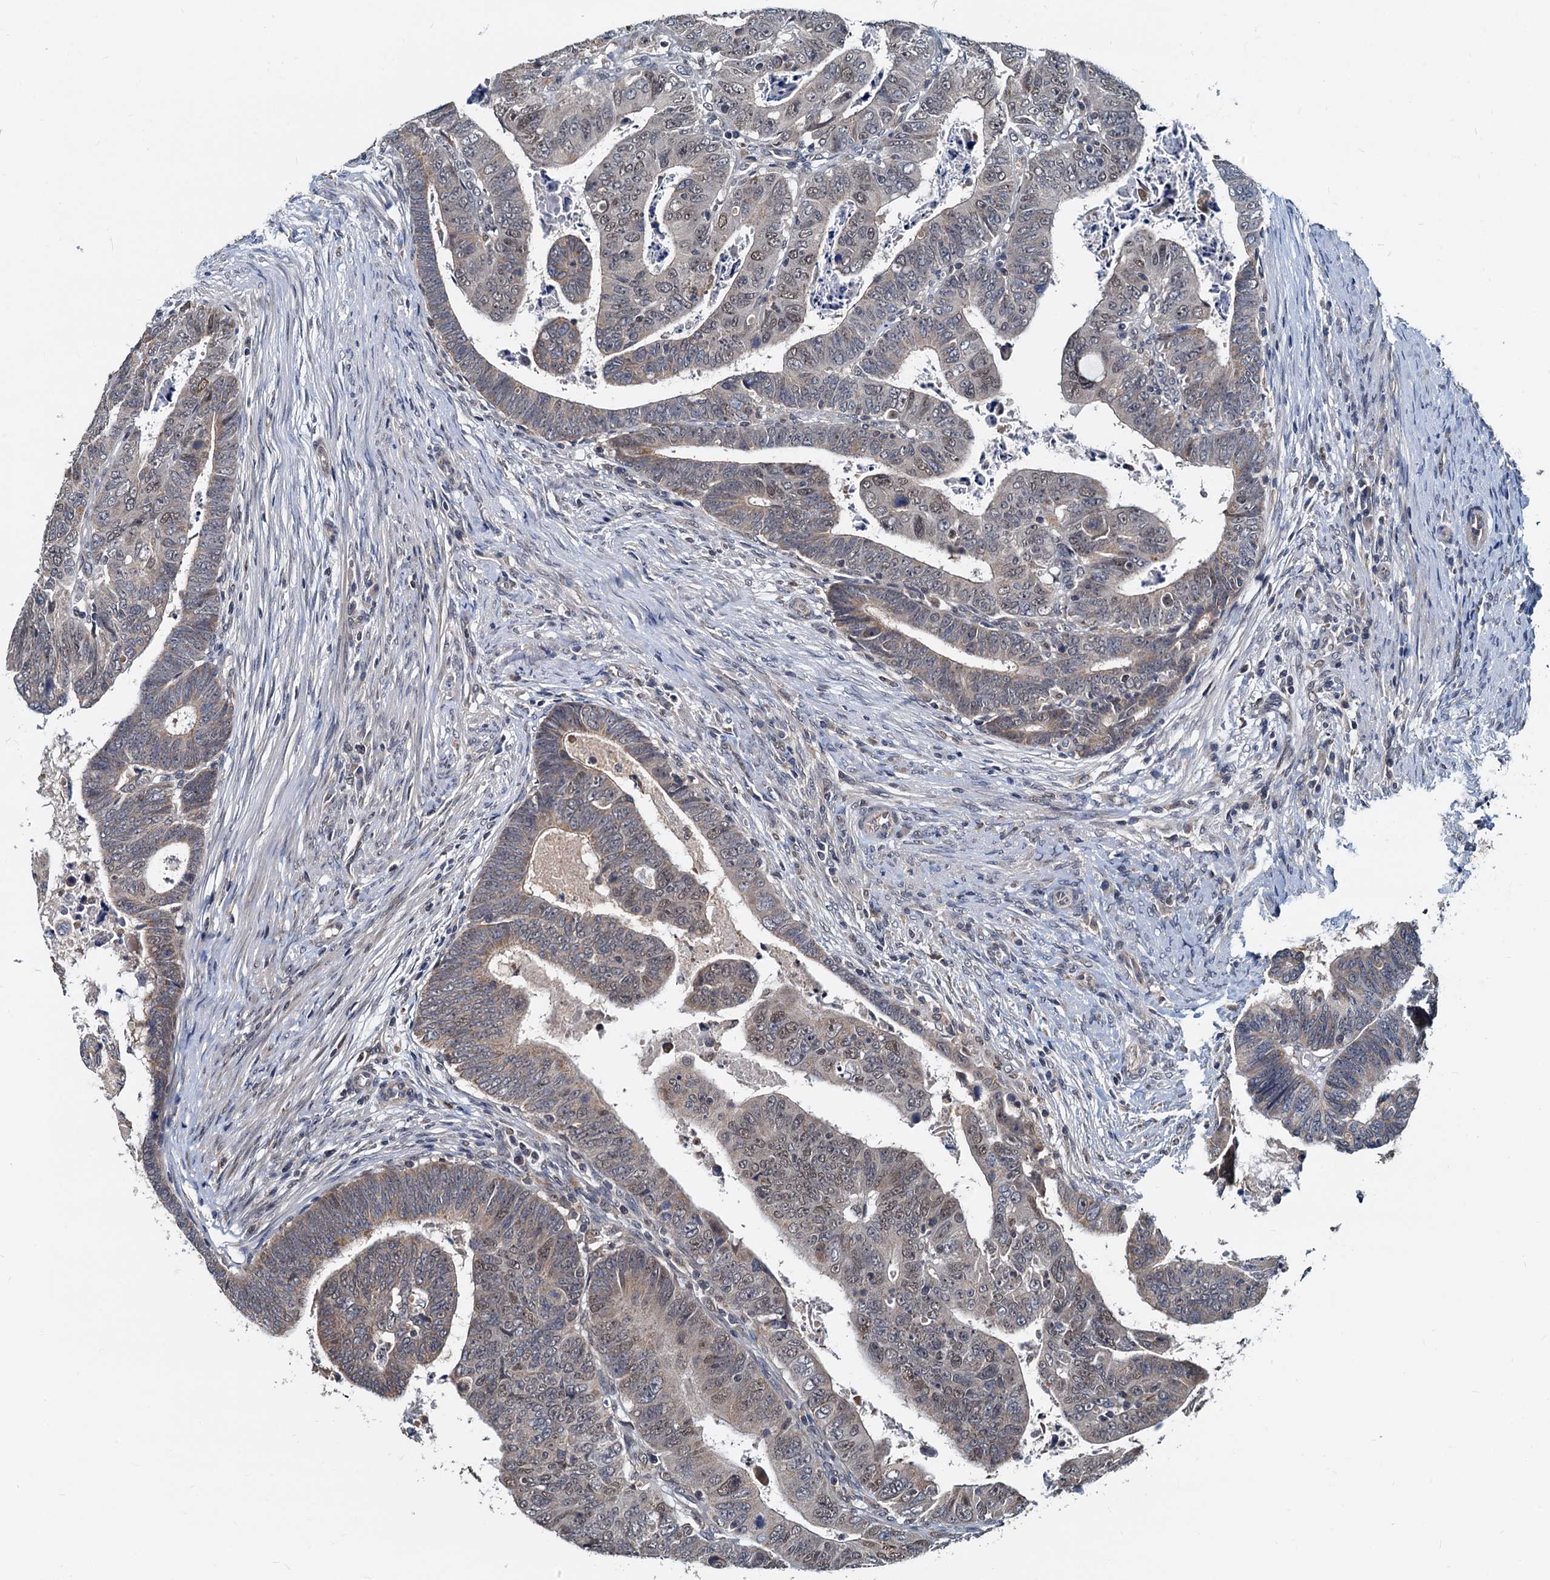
{"staining": {"intensity": "weak", "quantity": ">75%", "location": "cytoplasmic/membranous,nuclear"}, "tissue": "colorectal cancer", "cell_type": "Tumor cells", "image_type": "cancer", "snomed": [{"axis": "morphology", "description": "Normal tissue, NOS"}, {"axis": "morphology", "description": "Adenocarcinoma, NOS"}, {"axis": "topography", "description": "Rectum"}], "caption": "Protein staining demonstrates weak cytoplasmic/membranous and nuclear expression in about >75% of tumor cells in colorectal cancer (adenocarcinoma).", "gene": "MCMBP", "patient": {"sex": "female", "age": 65}}